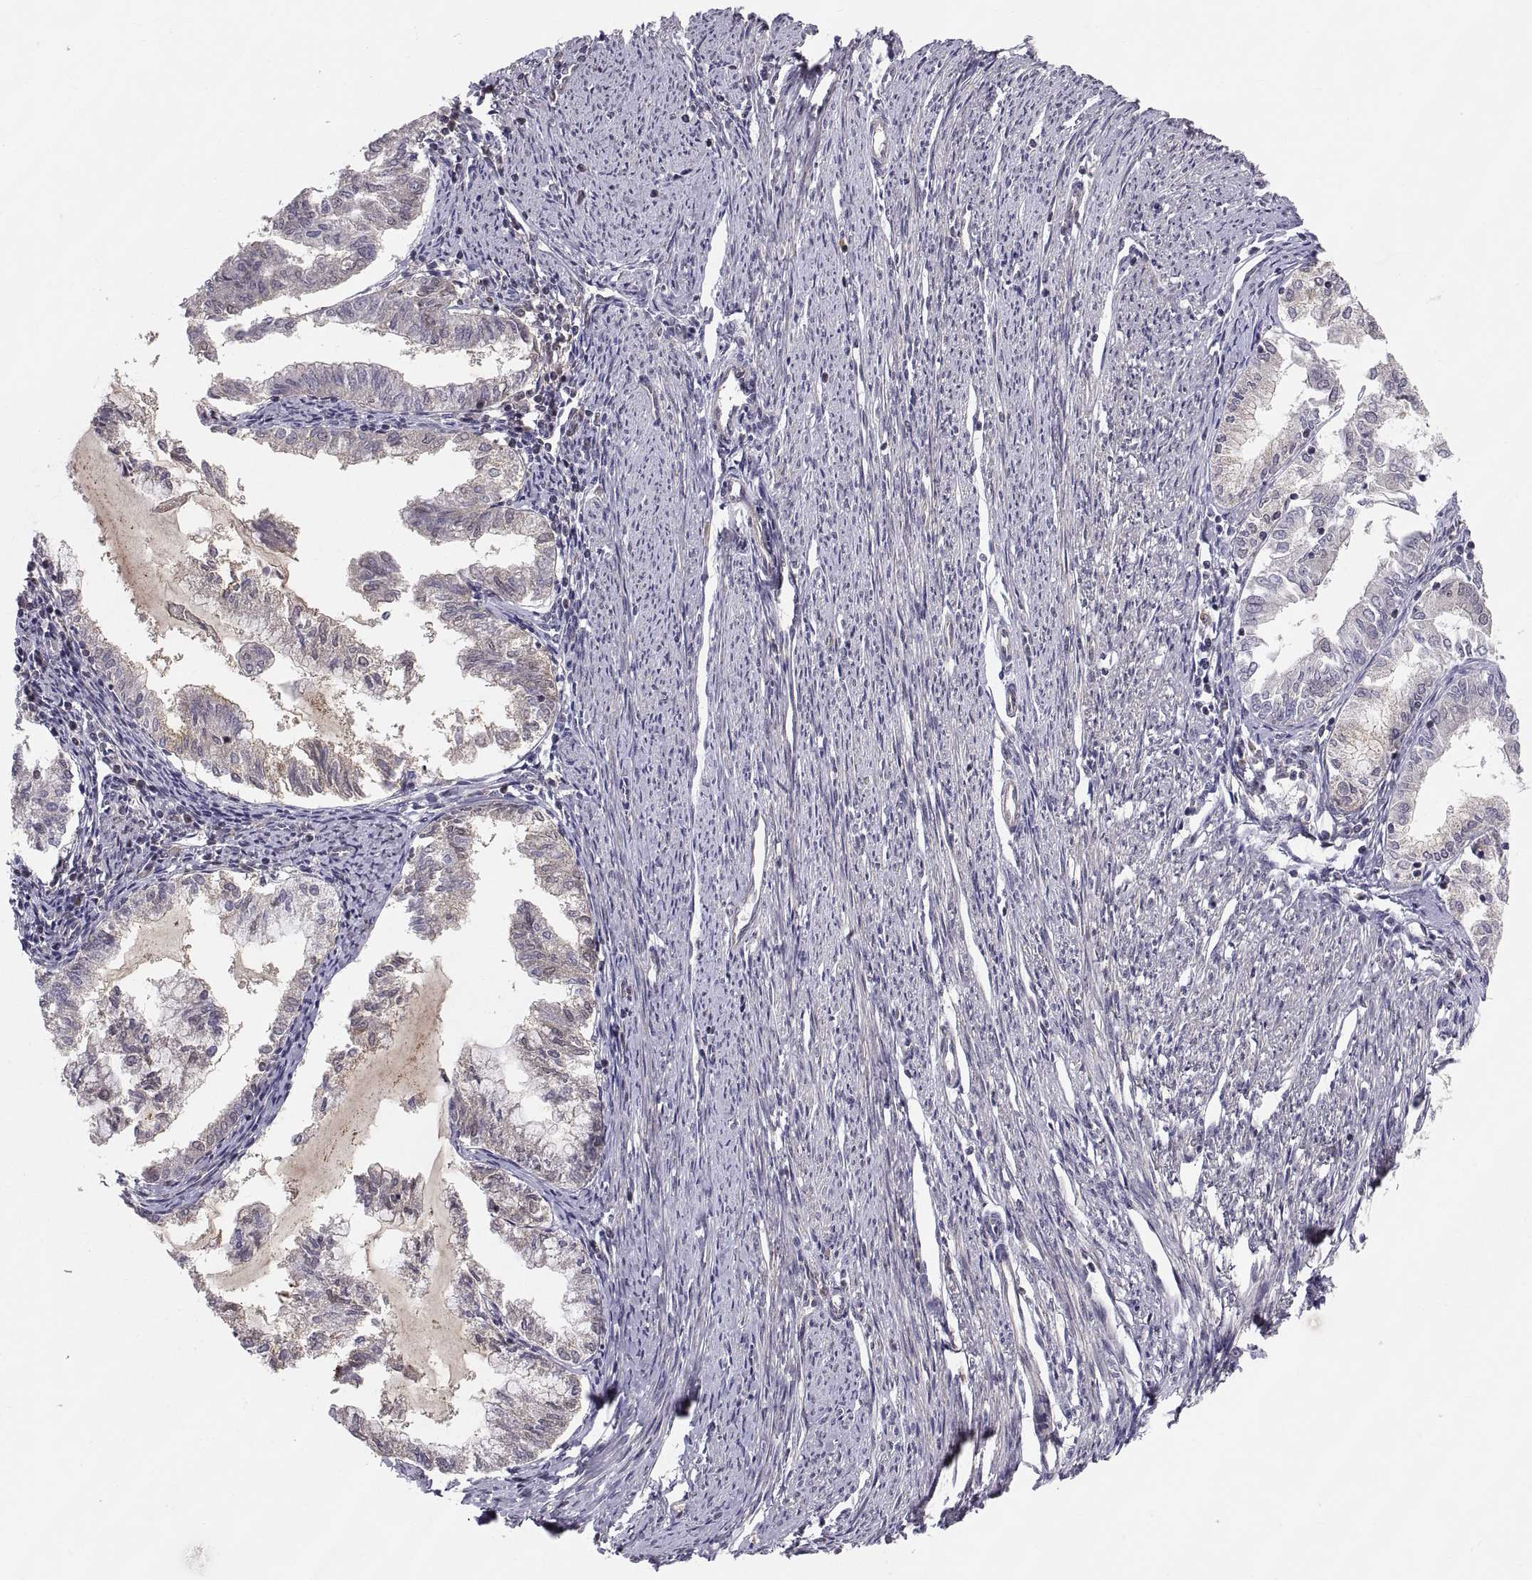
{"staining": {"intensity": "weak", "quantity": "<25%", "location": "cytoplasmic/membranous"}, "tissue": "endometrial cancer", "cell_type": "Tumor cells", "image_type": "cancer", "snomed": [{"axis": "morphology", "description": "Adenocarcinoma, NOS"}, {"axis": "topography", "description": "Endometrium"}], "caption": "Human endometrial cancer (adenocarcinoma) stained for a protein using immunohistochemistry exhibits no positivity in tumor cells.", "gene": "ABL2", "patient": {"sex": "female", "age": 79}}